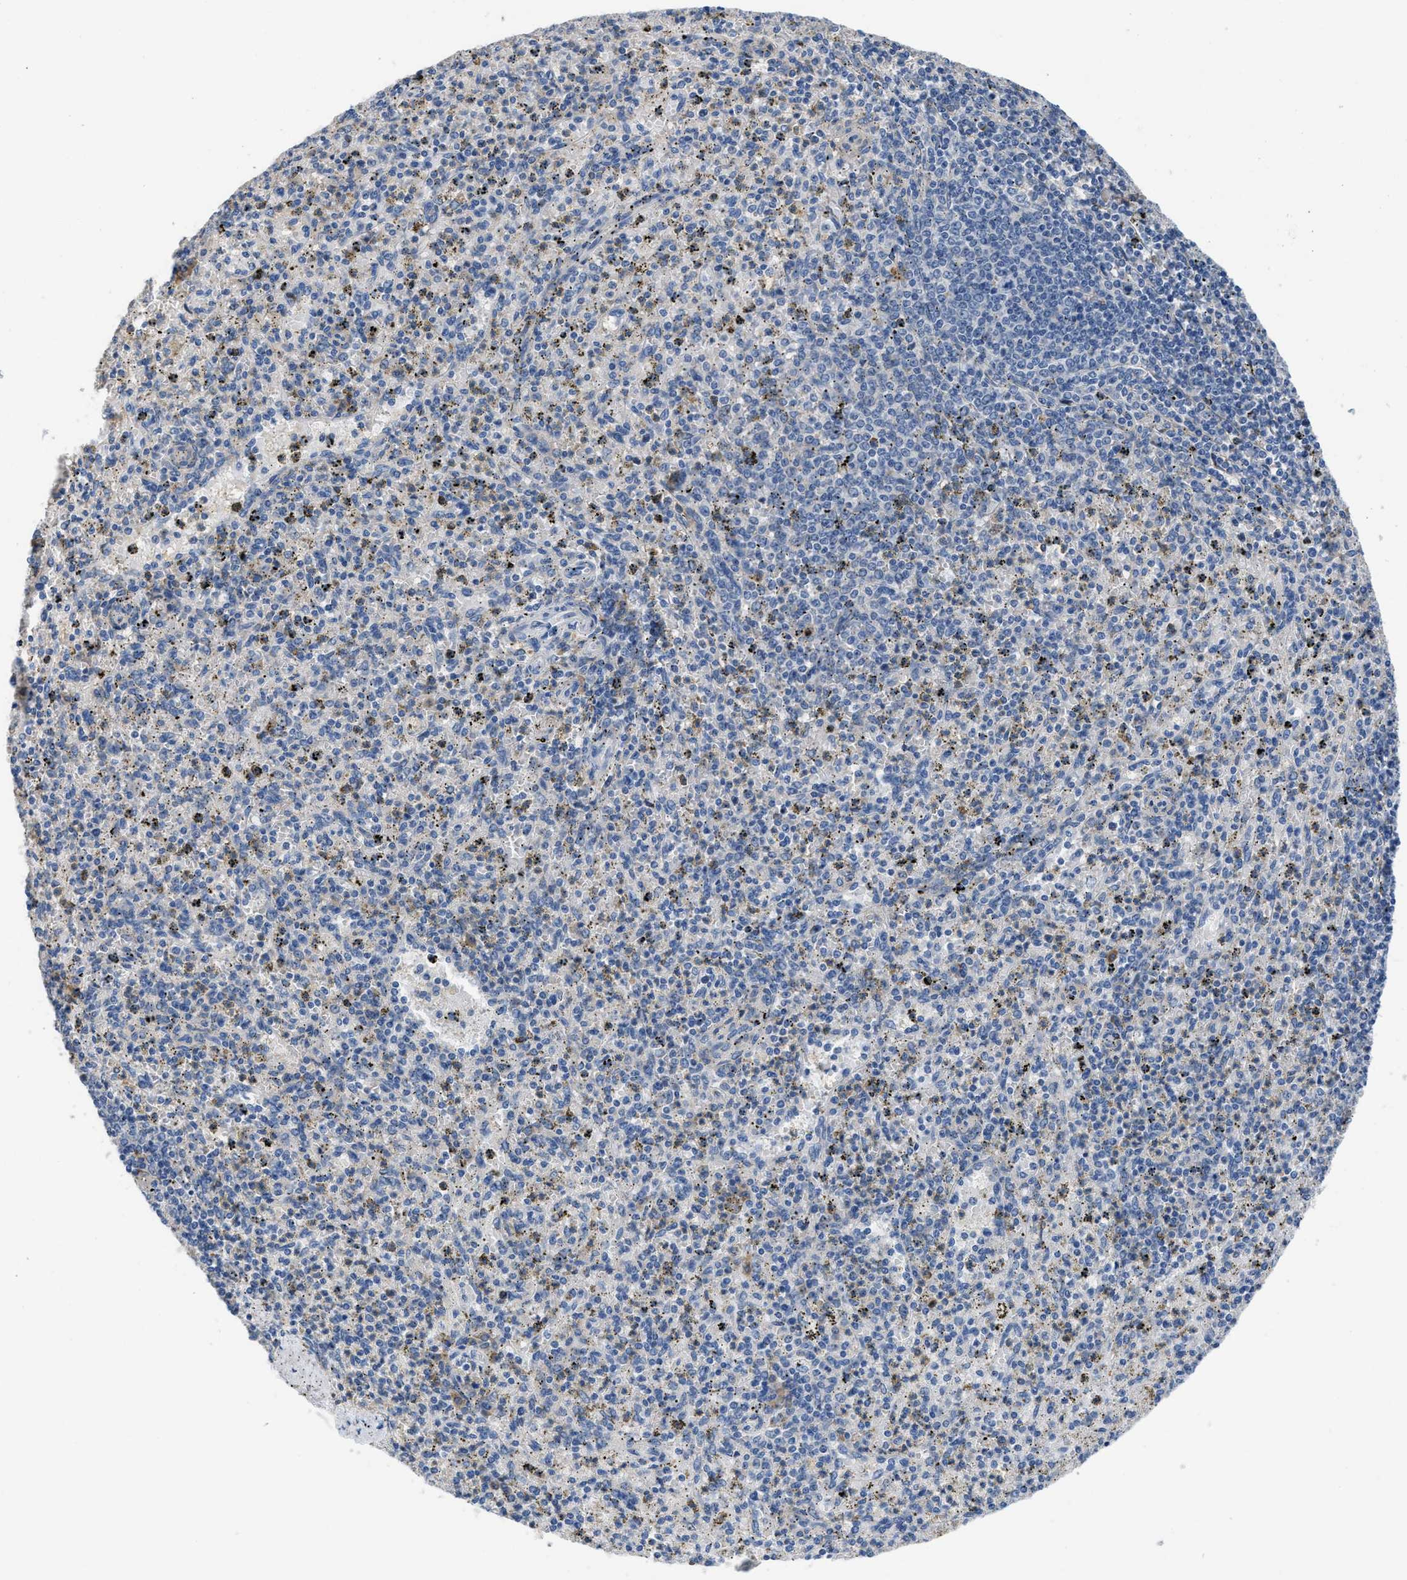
{"staining": {"intensity": "negative", "quantity": "none", "location": "none"}, "tissue": "spleen", "cell_type": "Cells in red pulp", "image_type": "normal", "snomed": [{"axis": "morphology", "description": "Normal tissue, NOS"}, {"axis": "topography", "description": "Spleen"}], "caption": "Human spleen stained for a protein using immunohistochemistry reveals no positivity in cells in red pulp.", "gene": "C1S", "patient": {"sex": "male", "age": 72}}